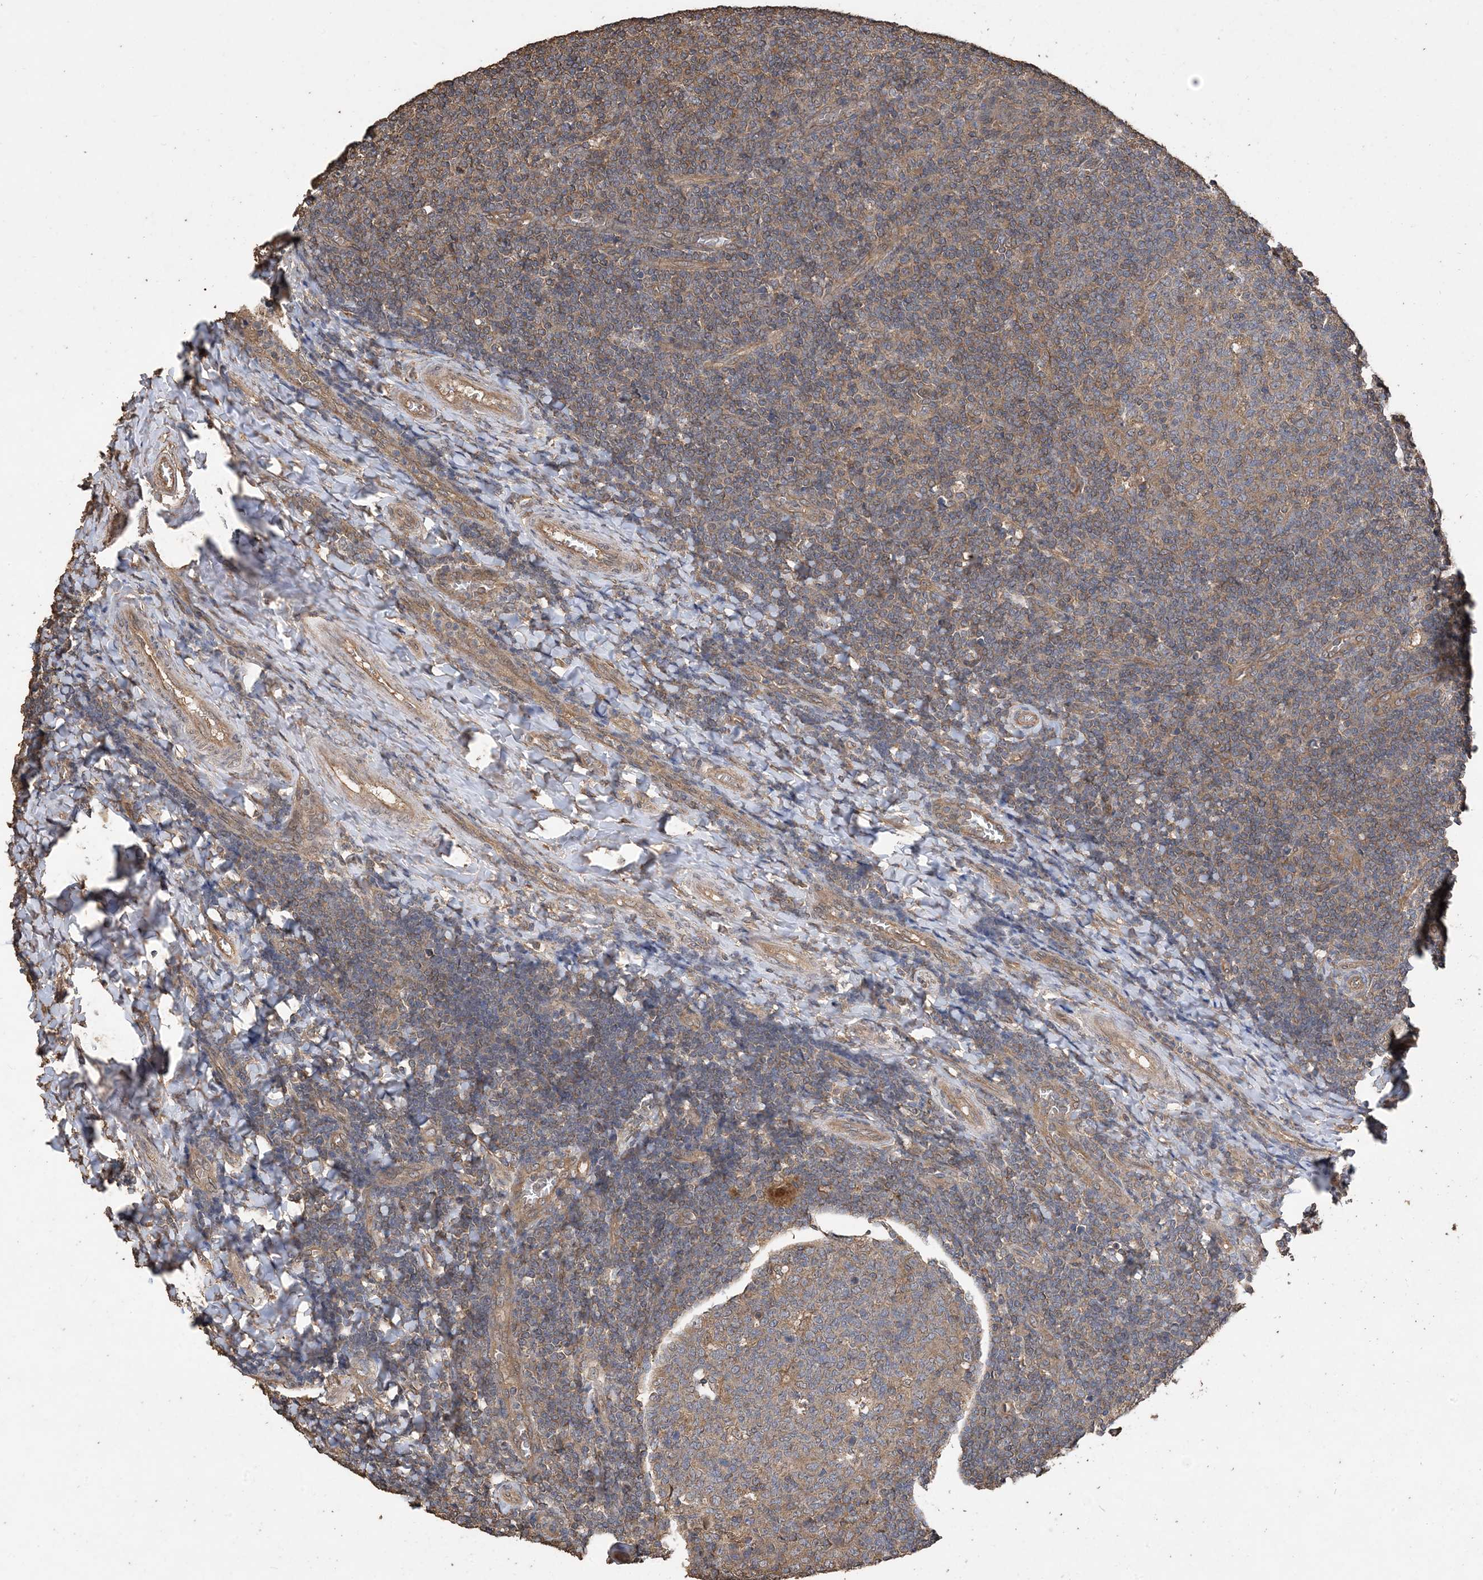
{"staining": {"intensity": "moderate", "quantity": "25%-75%", "location": "cytoplasmic/membranous"}, "tissue": "tonsil", "cell_type": "Germinal center cells", "image_type": "normal", "snomed": [{"axis": "morphology", "description": "Normal tissue, NOS"}, {"axis": "topography", "description": "Tonsil"}], "caption": "Protein expression analysis of benign tonsil exhibits moderate cytoplasmic/membranous expression in about 25%-75% of germinal center cells. (DAB (3,3'-diaminobenzidine) = brown stain, brightfield microscopy at high magnification).", "gene": "ZKSCAN5", "patient": {"sex": "female", "age": 19}}